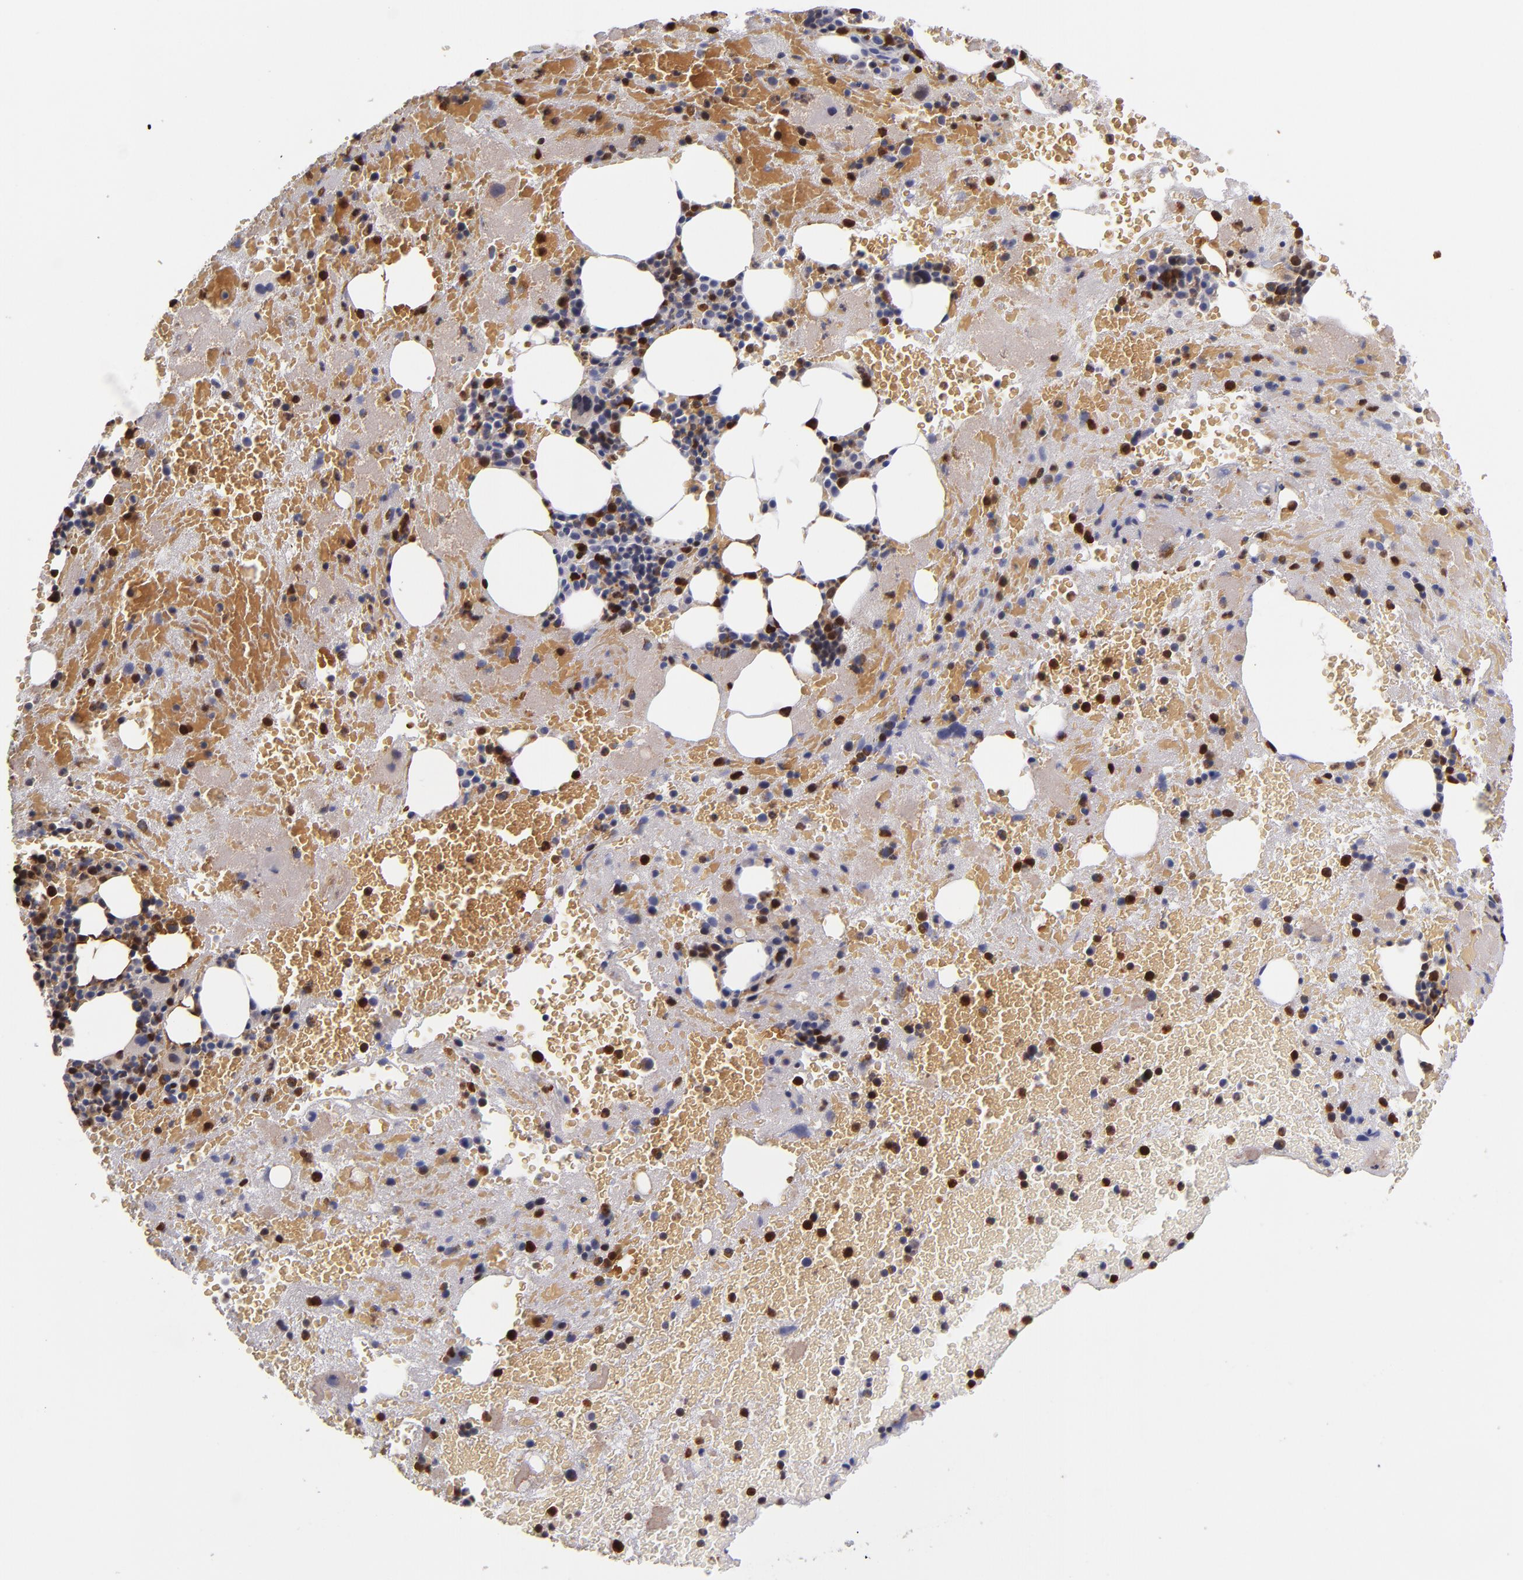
{"staining": {"intensity": "moderate", "quantity": "<25%", "location": "cytoplasmic/membranous"}, "tissue": "bone marrow", "cell_type": "Hematopoietic cells", "image_type": "normal", "snomed": [{"axis": "morphology", "description": "Normal tissue, NOS"}, {"axis": "topography", "description": "Bone marrow"}], "caption": "IHC staining of normal bone marrow, which shows low levels of moderate cytoplasmic/membranous staining in approximately <25% of hematopoietic cells indicating moderate cytoplasmic/membranous protein staining. The staining was performed using DAB (brown) for protein detection and nuclei were counterstained in hematoxylin (blue).", "gene": "S100A4", "patient": {"sex": "male", "age": 76}}